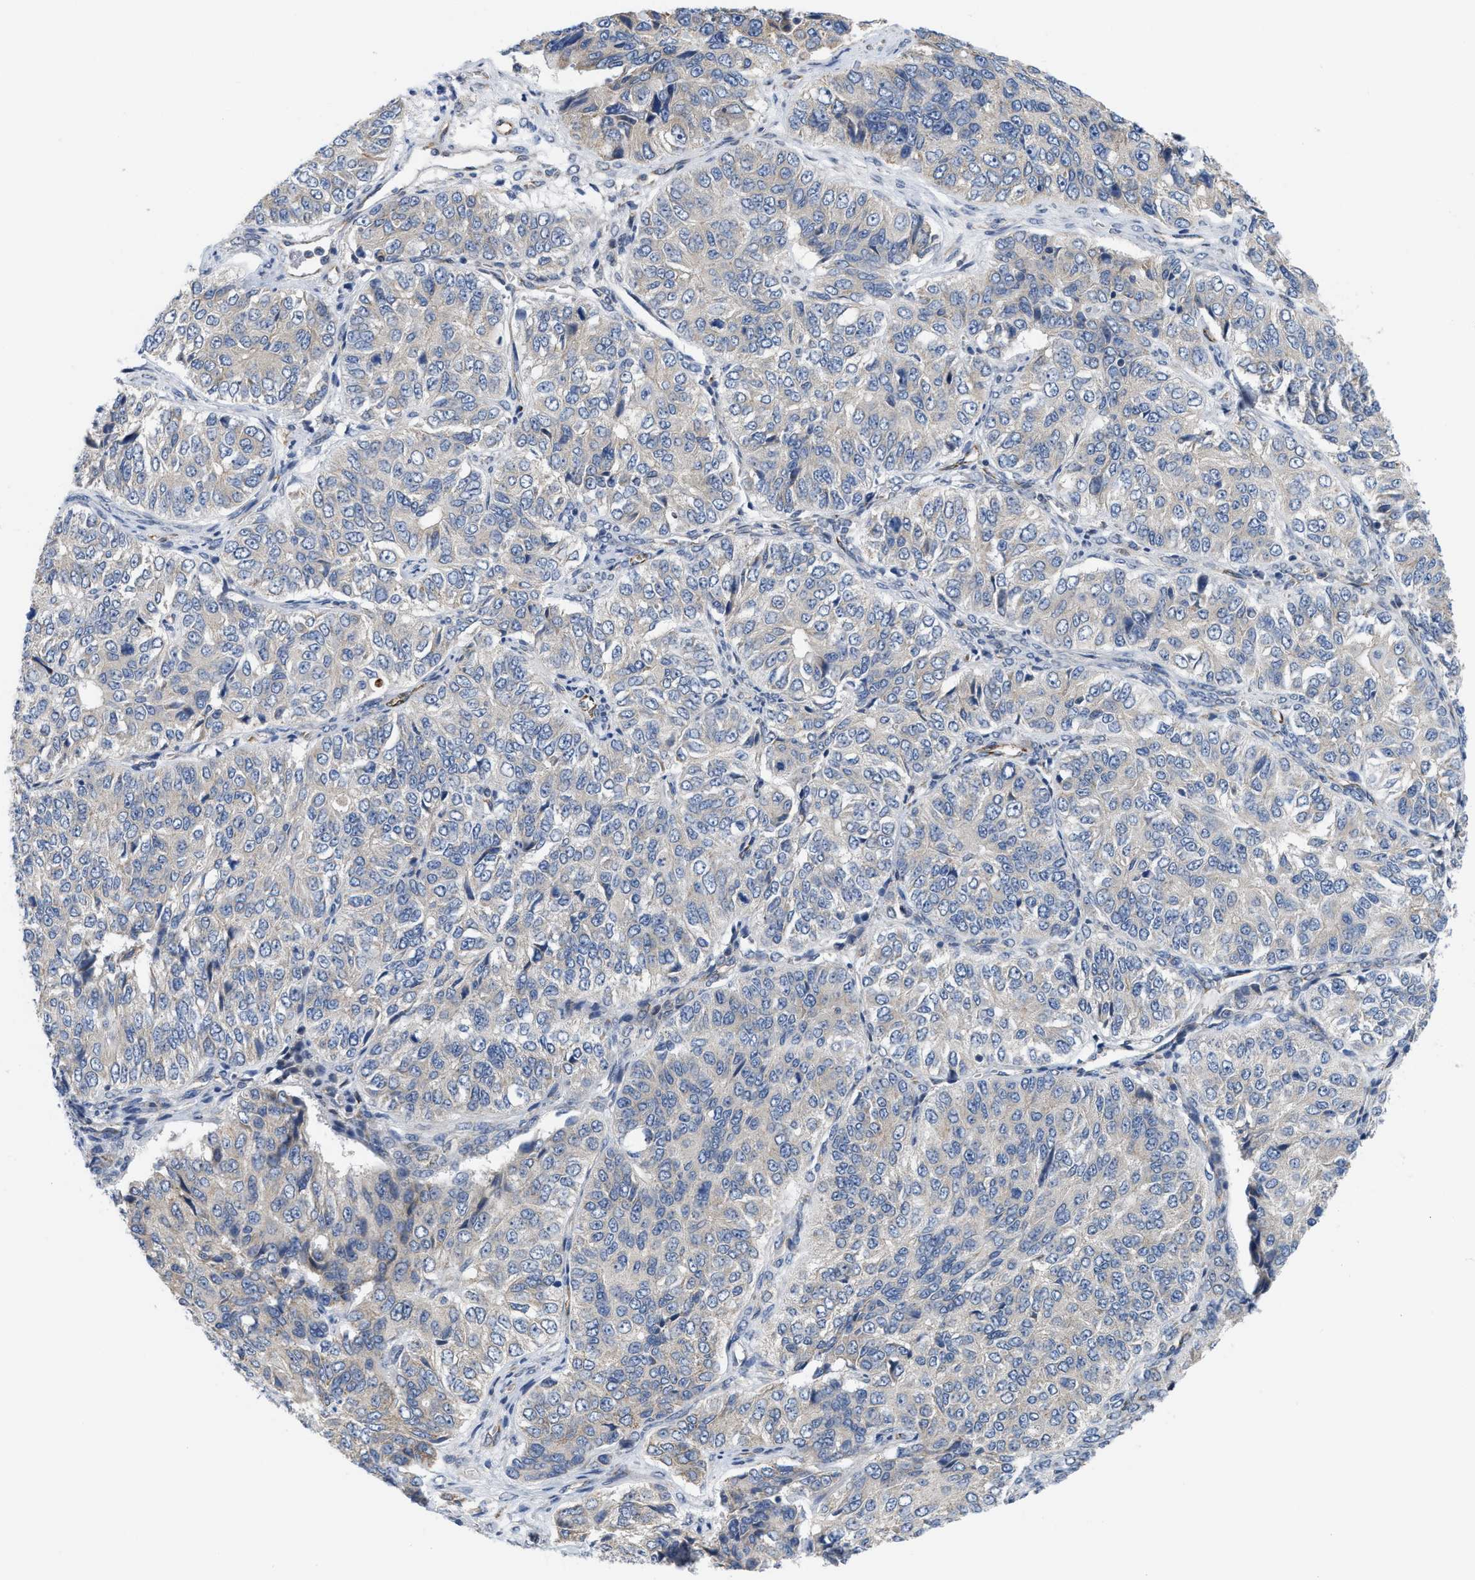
{"staining": {"intensity": "negative", "quantity": "none", "location": "none"}, "tissue": "ovarian cancer", "cell_type": "Tumor cells", "image_type": "cancer", "snomed": [{"axis": "morphology", "description": "Carcinoma, endometroid"}, {"axis": "topography", "description": "Ovary"}], "caption": "Histopathology image shows no protein positivity in tumor cells of ovarian endometroid carcinoma tissue.", "gene": "EOGT", "patient": {"sex": "female", "age": 51}}